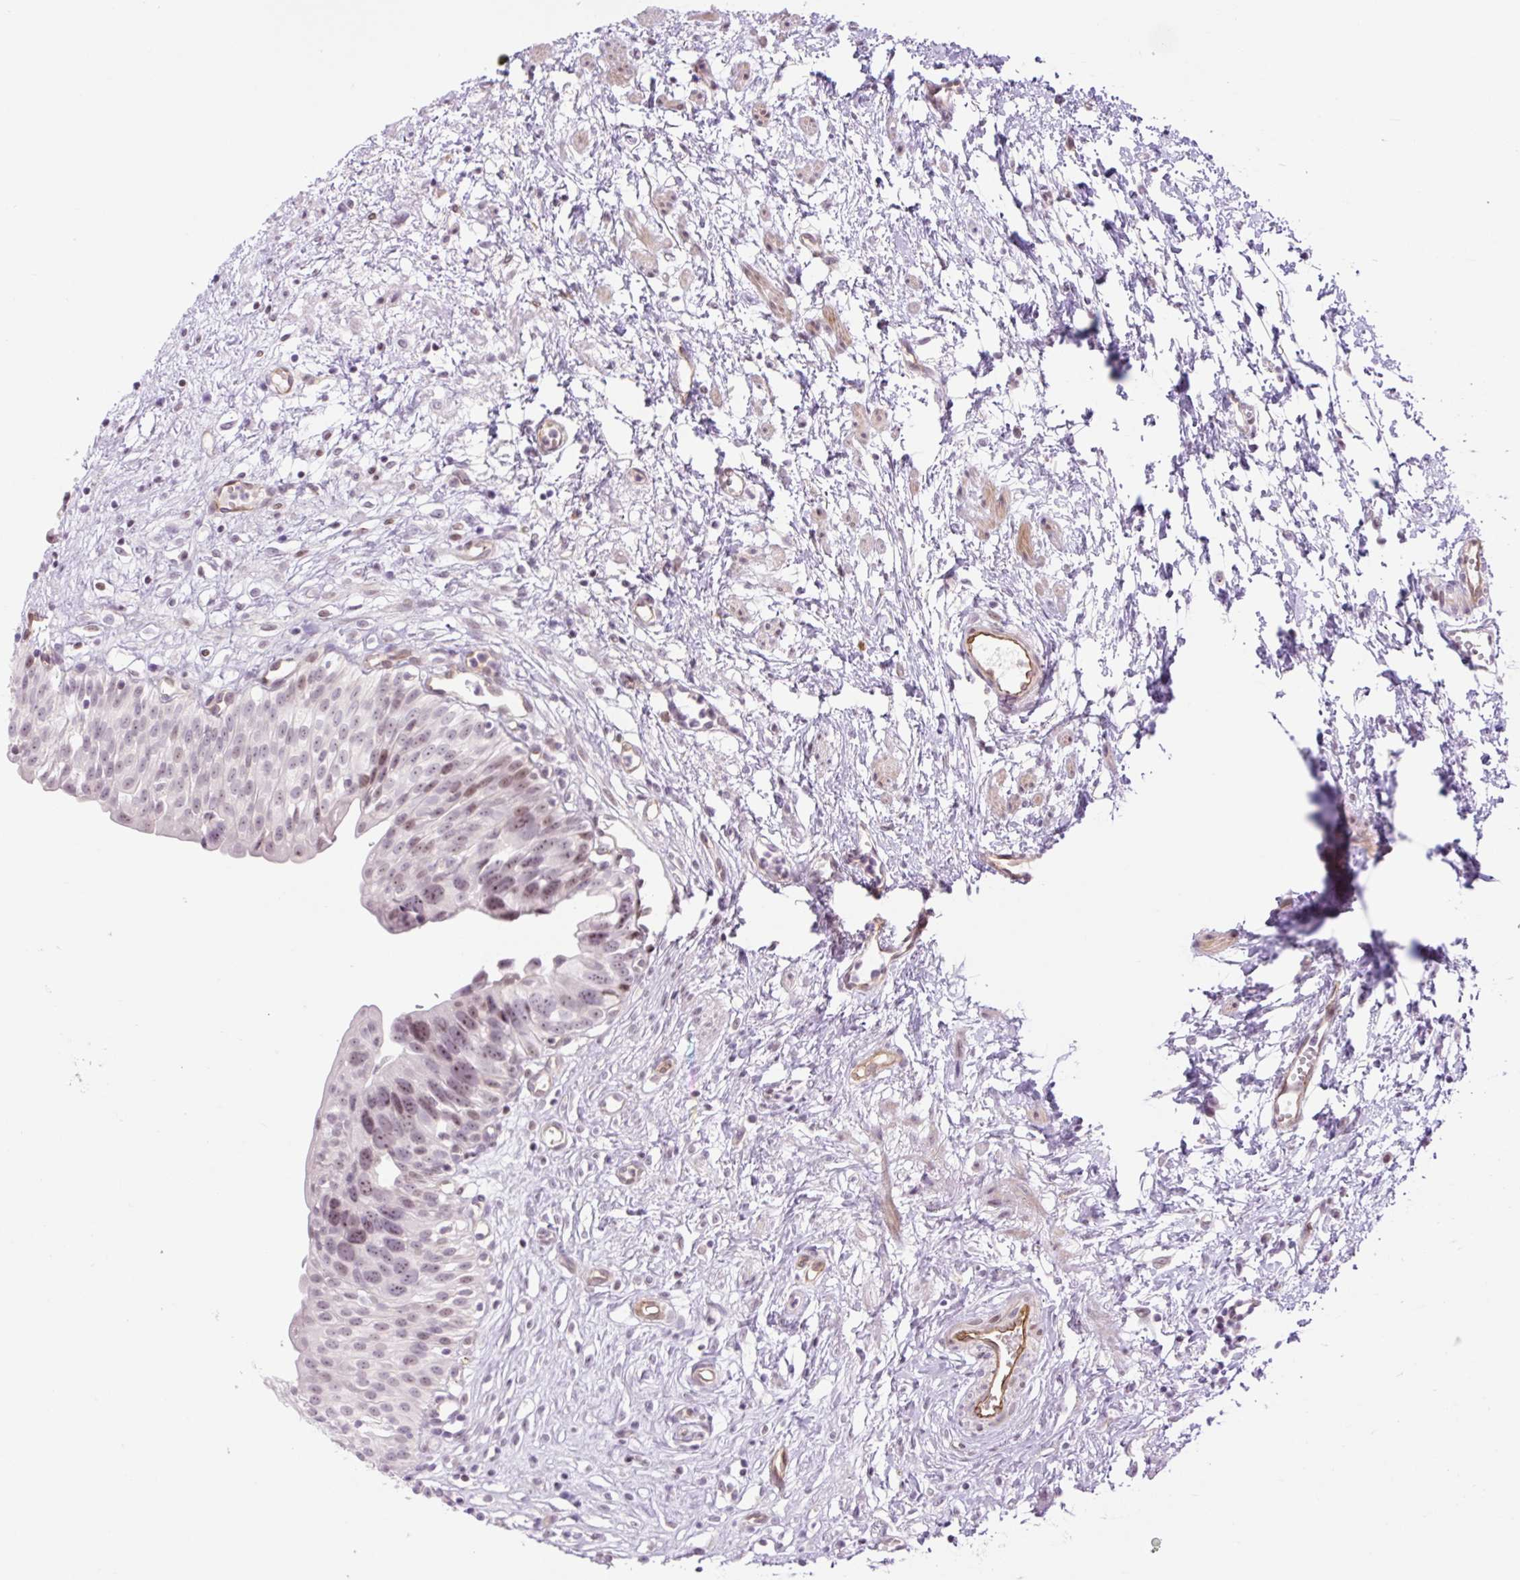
{"staining": {"intensity": "weak", "quantity": "25%-75%", "location": "nuclear"}, "tissue": "urinary bladder", "cell_type": "Urothelial cells", "image_type": "normal", "snomed": [{"axis": "morphology", "description": "Normal tissue, NOS"}, {"axis": "topography", "description": "Urinary bladder"}], "caption": "Protein positivity by immunohistochemistry demonstrates weak nuclear positivity in about 25%-75% of urothelial cells in benign urinary bladder. Using DAB (brown) and hematoxylin (blue) stains, captured at high magnification using brightfield microscopy.", "gene": "ENSG00000268750", "patient": {"sex": "male", "age": 51}}